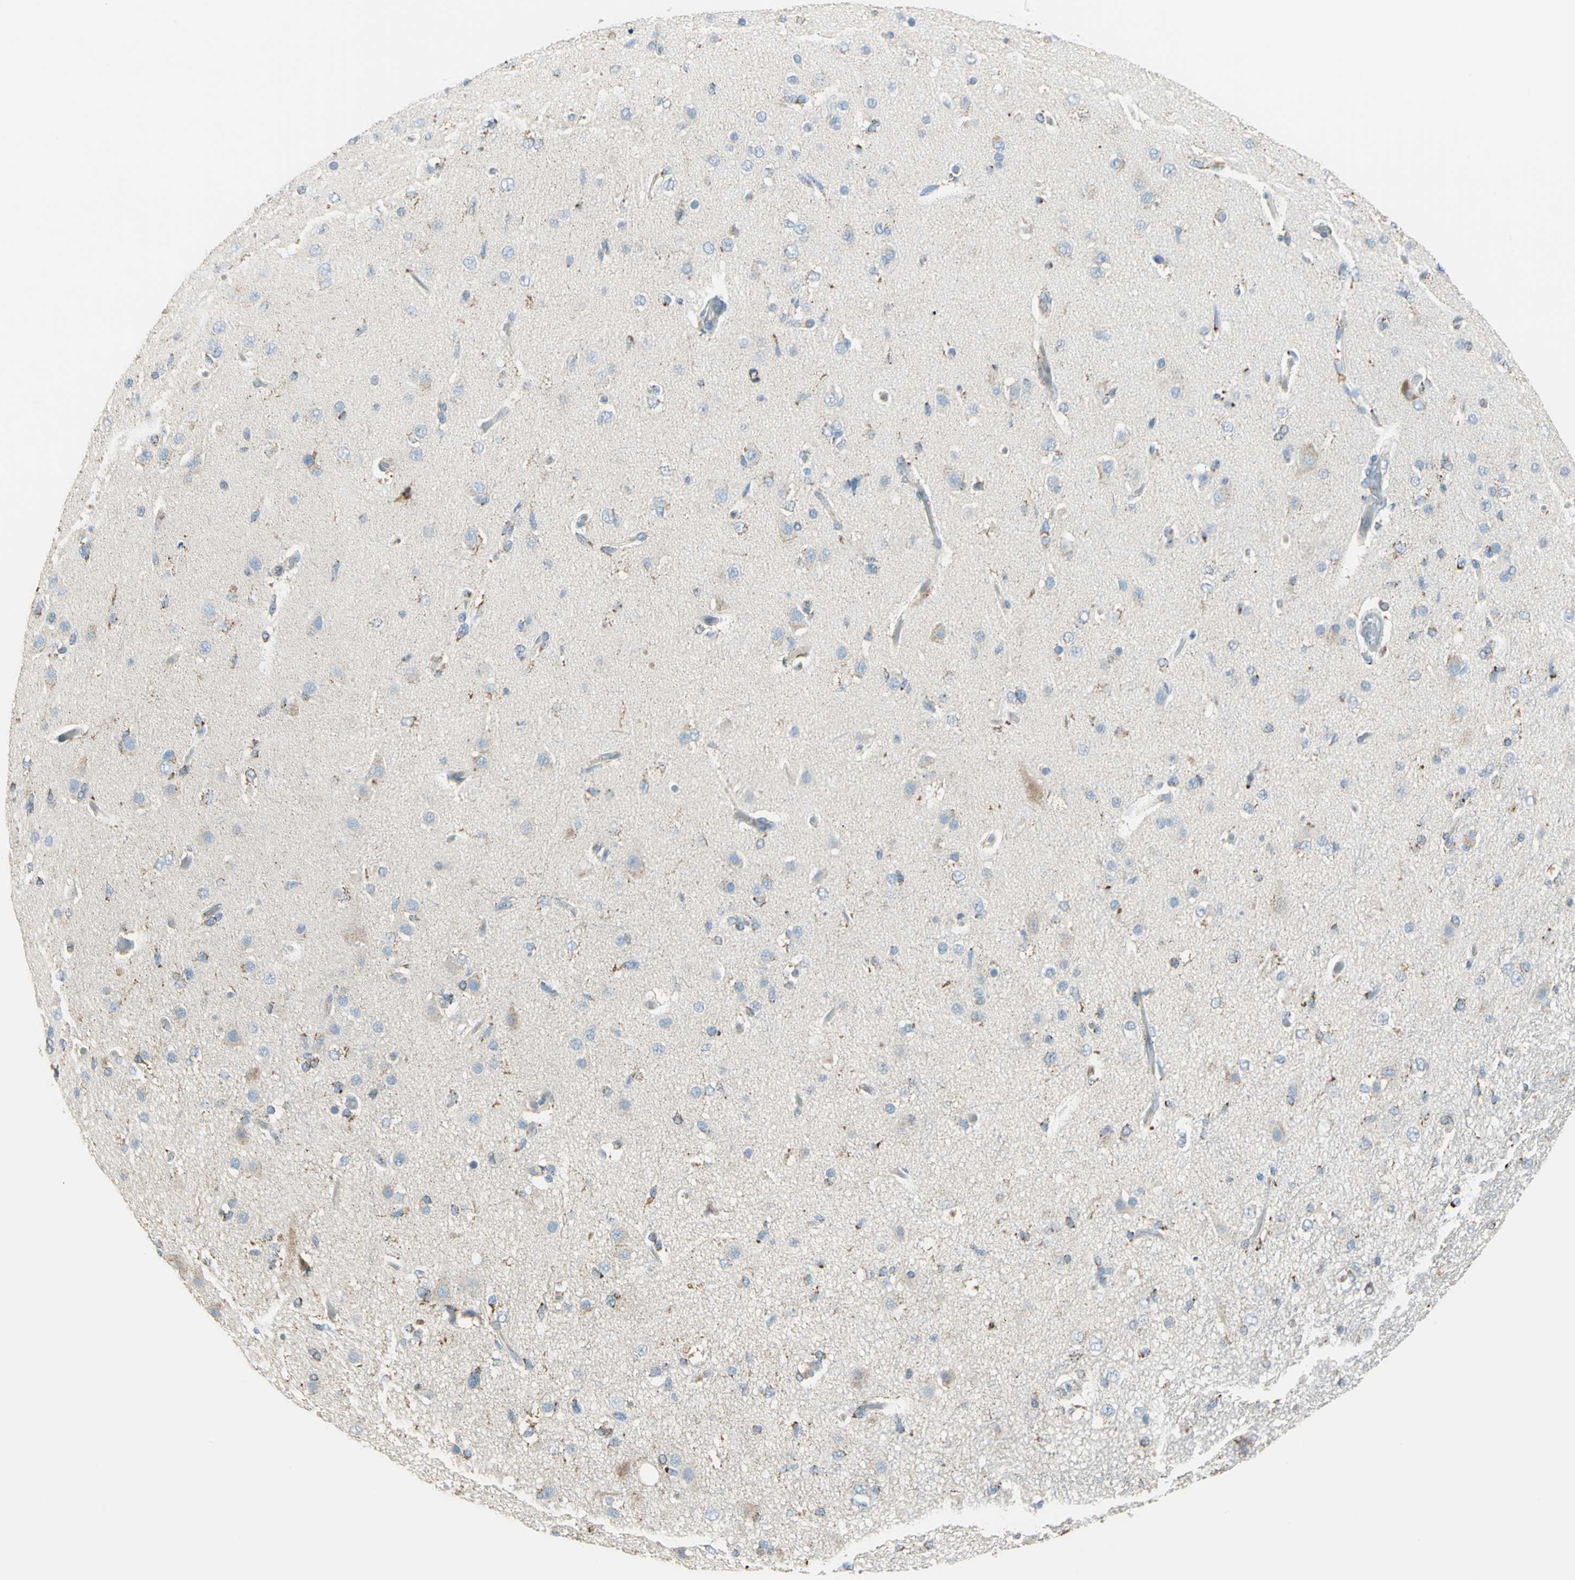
{"staining": {"intensity": "weak", "quantity": "25%-75%", "location": "cytoplasmic/membranous"}, "tissue": "glioma", "cell_type": "Tumor cells", "image_type": "cancer", "snomed": [{"axis": "morphology", "description": "Glioma, malignant, High grade"}, {"axis": "topography", "description": "Brain"}], "caption": "Tumor cells reveal low levels of weak cytoplasmic/membranous staining in approximately 25%-75% of cells in human glioma.", "gene": "ACADM", "patient": {"sex": "male", "age": 33}}